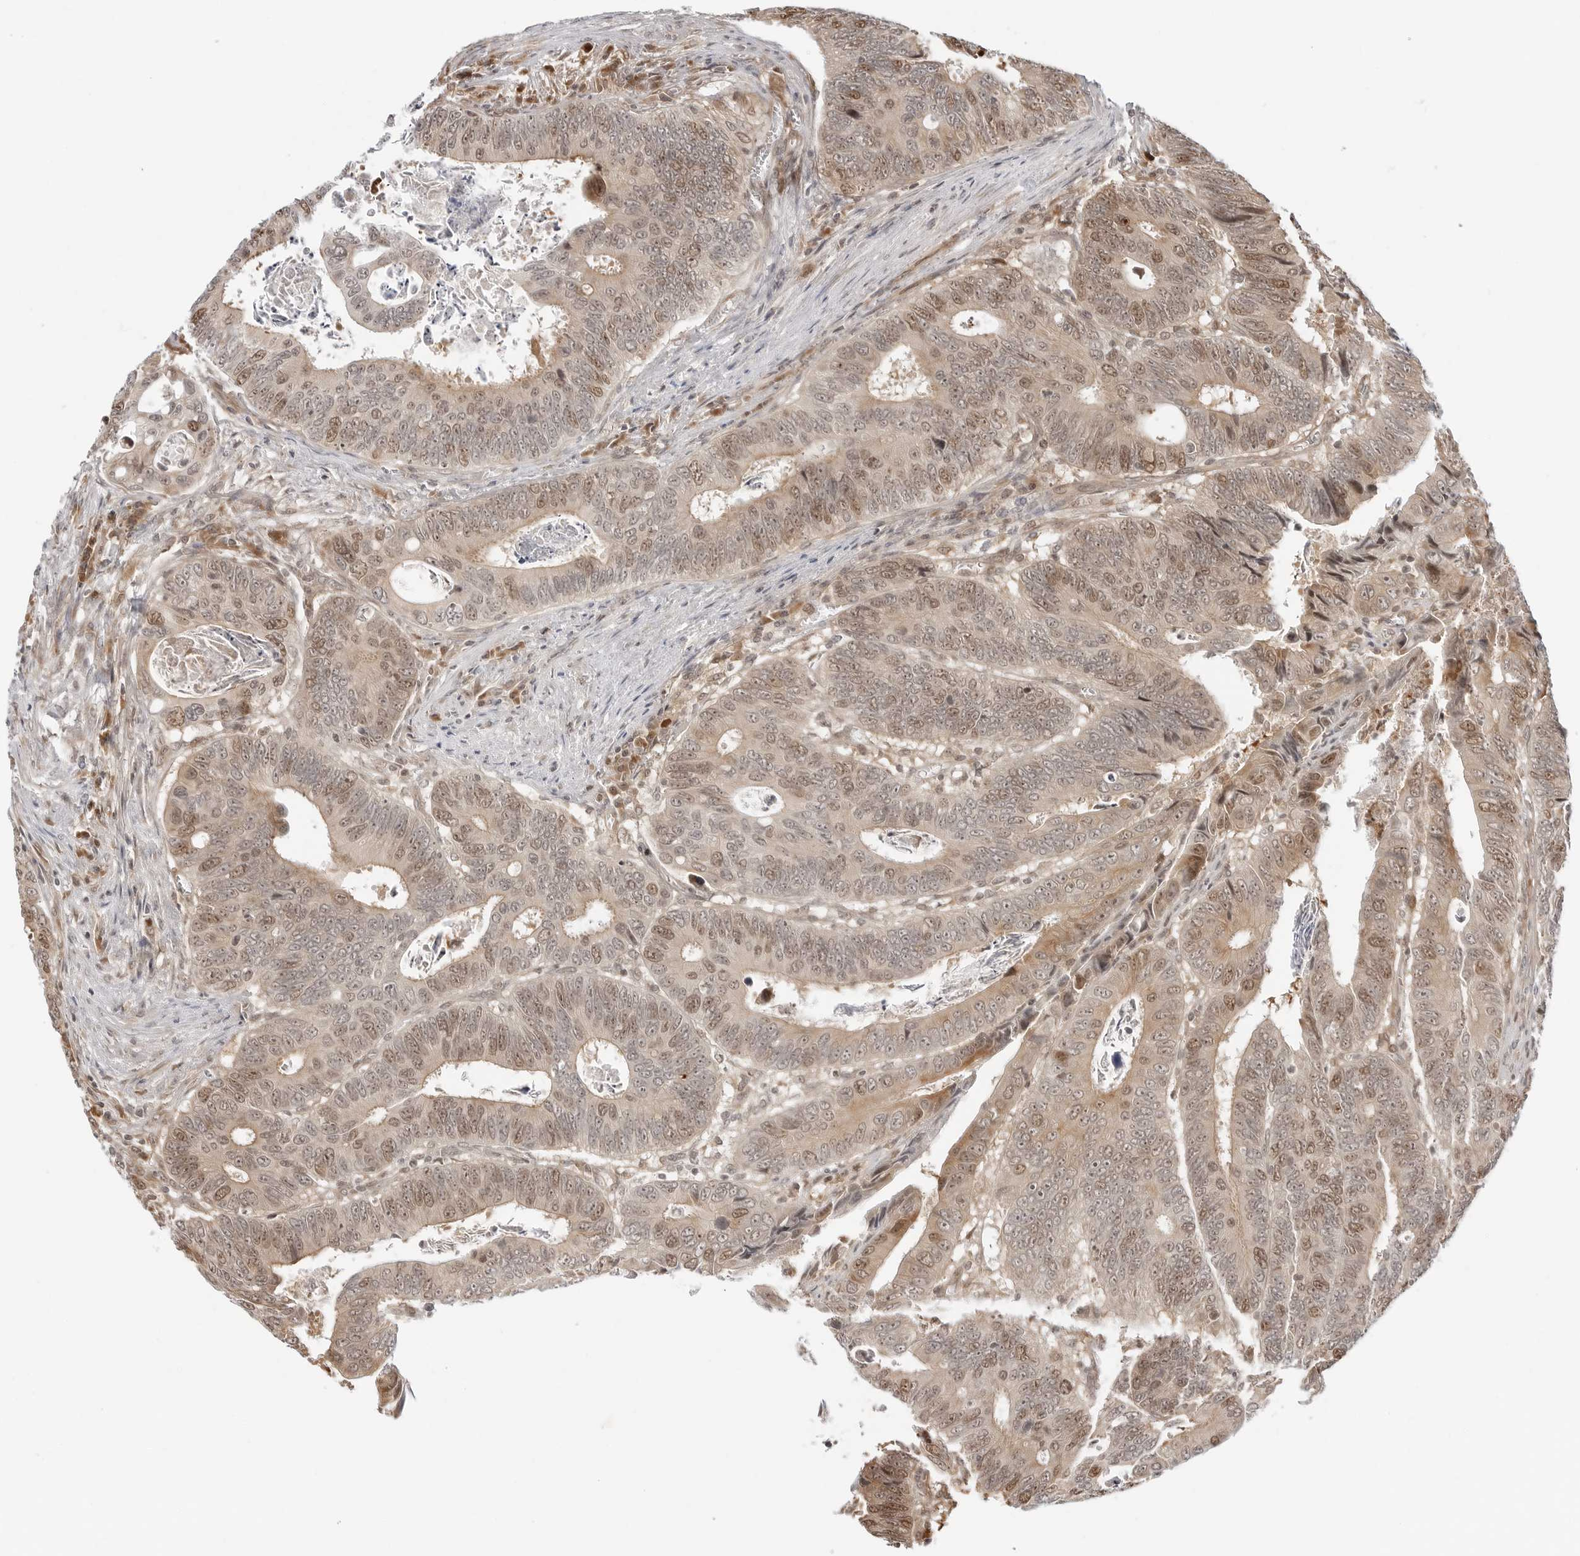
{"staining": {"intensity": "moderate", "quantity": "25%-75%", "location": "nuclear"}, "tissue": "colorectal cancer", "cell_type": "Tumor cells", "image_type": "cancer", "snomed": [{"axis": "morphology", "description": "Adenocarcinoma, NOS"}, {"axis": "topography", "description": "Colon"}], "caption": "Immunohistochemical staining of human adenocarcinoma (colorectal) shows medium levels of moderate nuclear expression in approximately 25%-75% of tumor cells.", "gene": "TIPRL", "patient": {"sex": "male", "age": 72}}